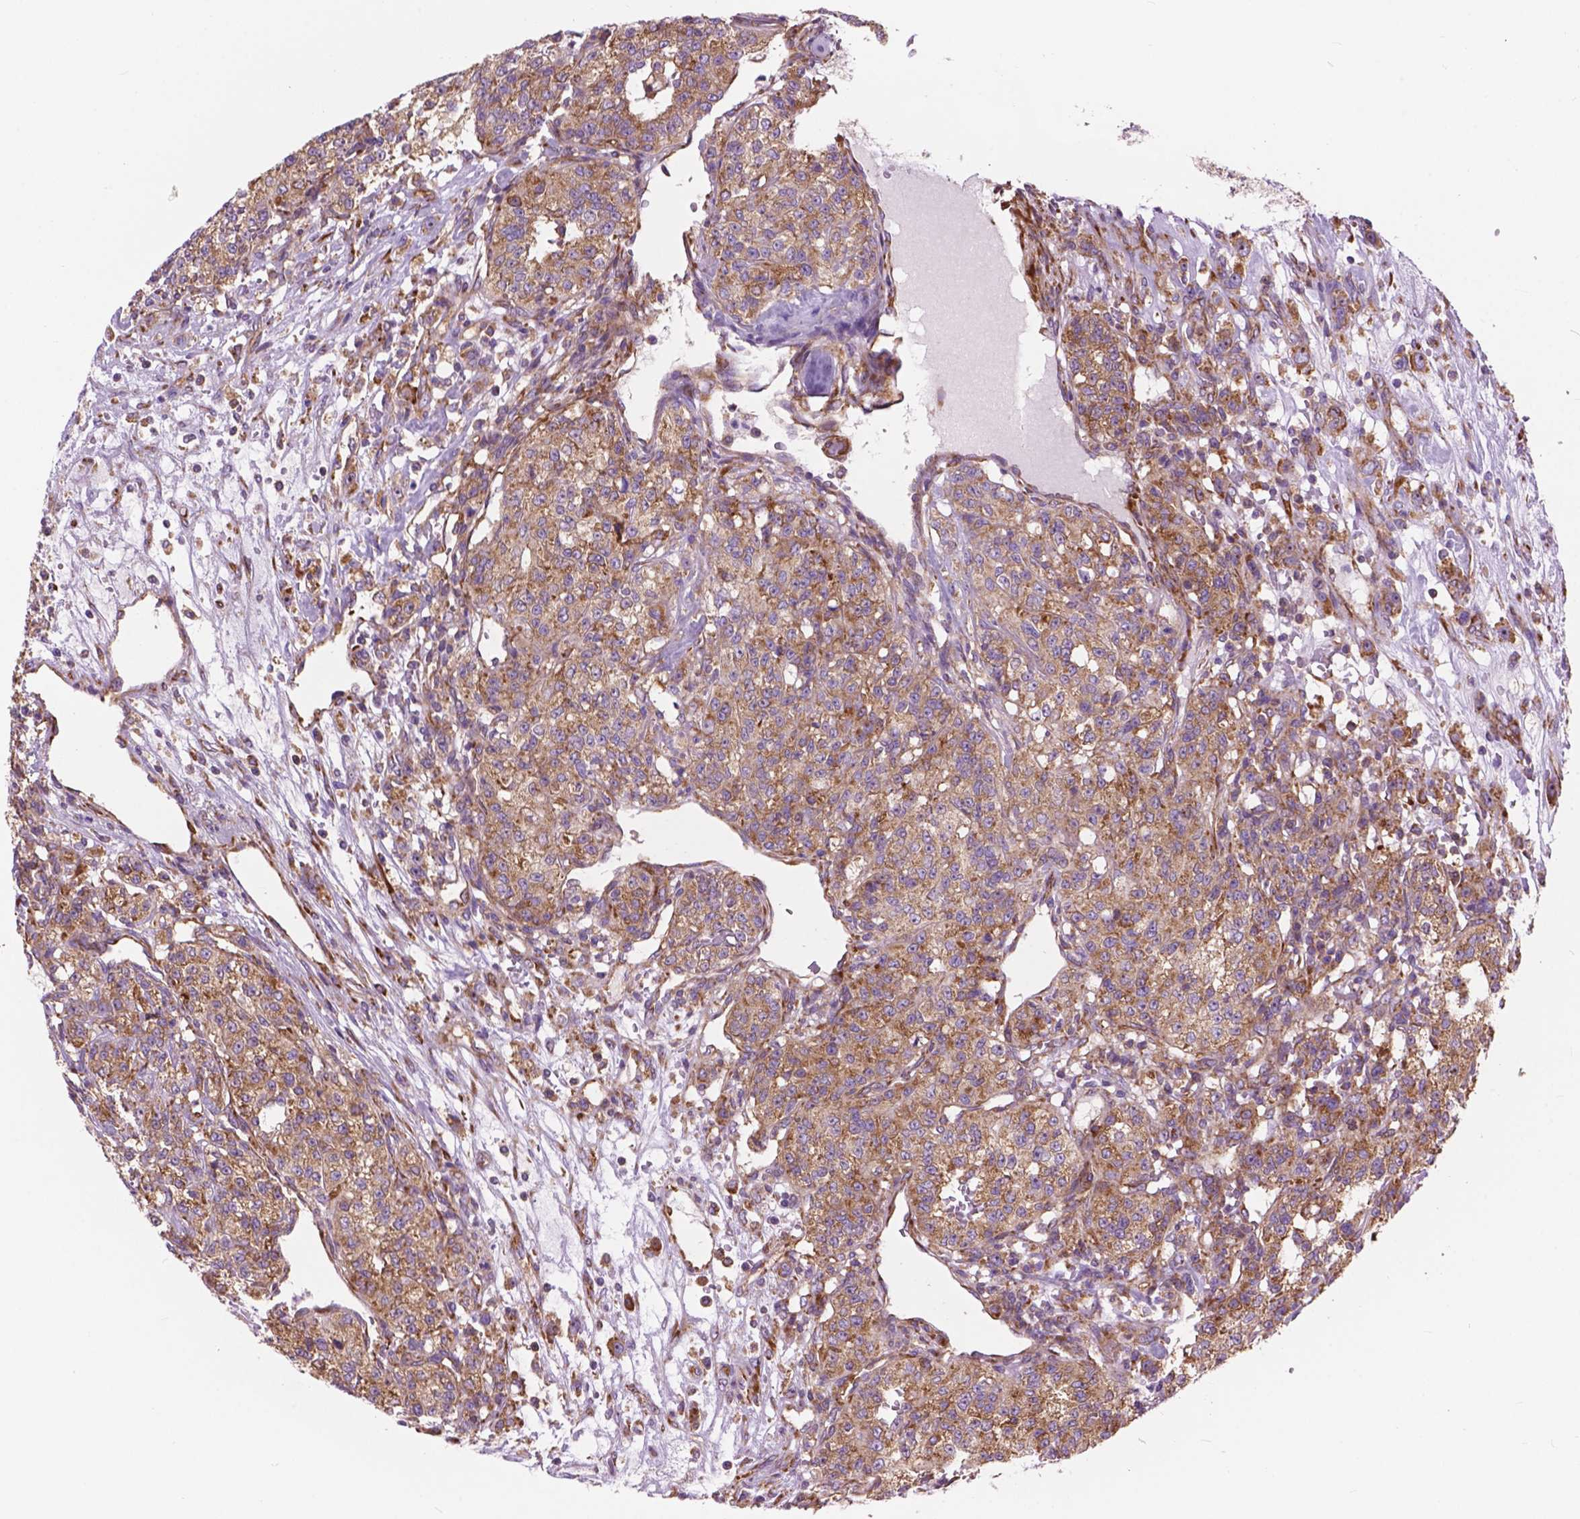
{"staining": {"intensity": "moderate", "quantity": ">75%", "location": "cytoplasmic/membranous"}, "tissue": "renal cancer", "cell_type": "Tumor cells", "image_type": "cancer", "snomed": [{"axis": "morphology", "description": "Adenocarcinoma, NOS"}, {"axis": "topography", "description": "Kidney"}], "caption": "Protein expression analysis of human renal cancer reveals moderate cytoplasmic/membranous staining in about >75% of tumor cells. (DAB (3,3'-diaminobenzidine) IHC with brightfield microscopy, high magnification).", "gene": "RPL37A", "patient": {"sex": "female", "age": 63}}